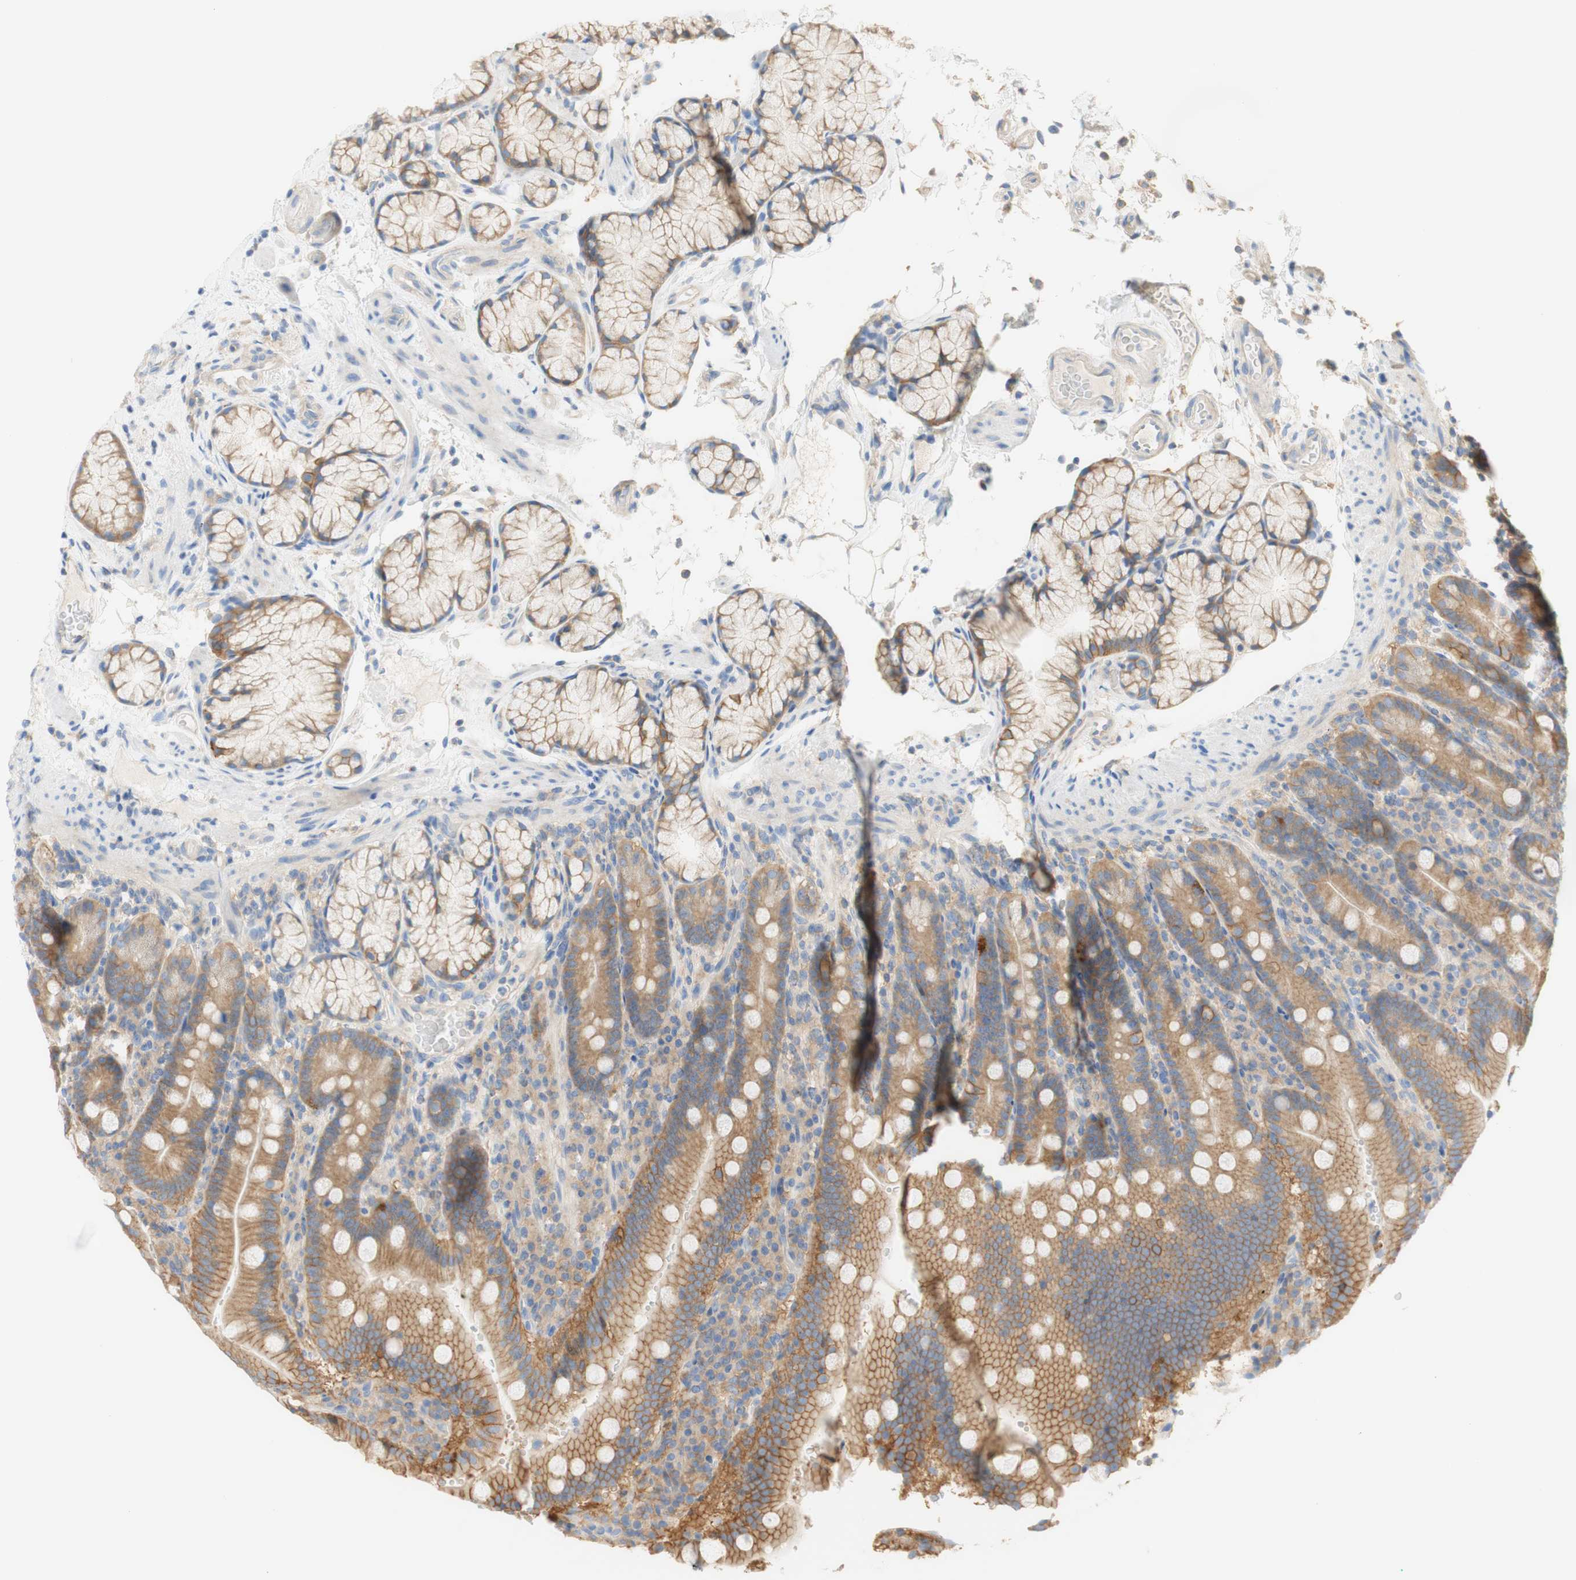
{"staining": {"intensity": "moderate", "quantity": ">75%", "location": "cytoplasmic/membranous"}, "tissue": "duodenum", "cell_type": "Glandular cells", "image_type": "normal", "snomed": [{"axis": "morphology", "description": "Normal tissue, NOS"}, {"axis": "topography", "description": "Small intestine, NOS"}], "caption": "Moderate cytoplasmic/membranous staining for a protein is identified in approximately >75% of glandular cells of normal duodenum using immunohistochemistry (IHC).", "gene": "ATP2B1", "patient": {"sex": "female", "age": 71}}